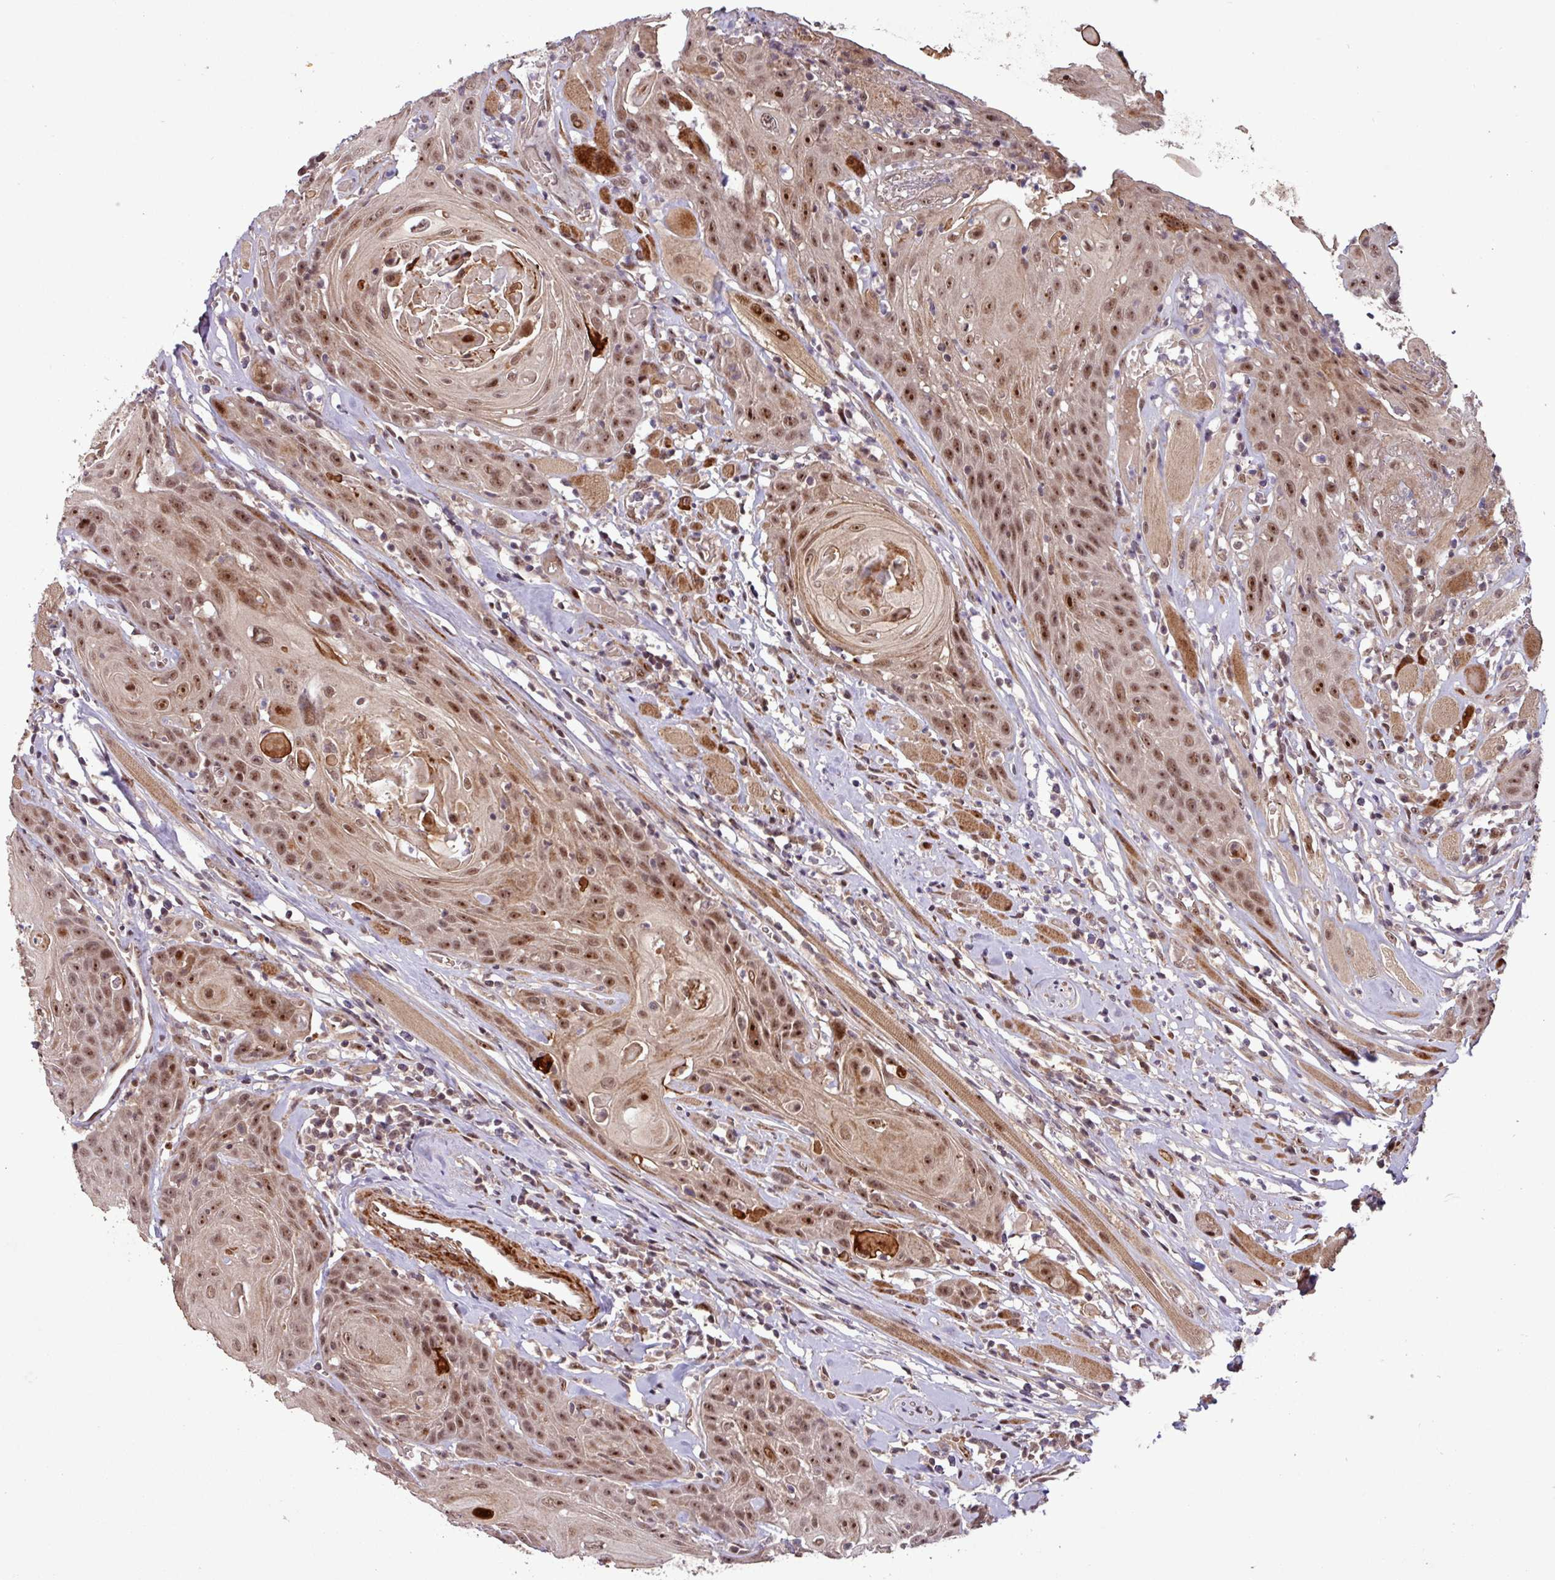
{"staining": {"intensity": "moderate", "quantity": ">75%", "location": "nuclear"}, "tissue": "head and neck cancer", "cell_type": "Tumor cells", "image_type": "cancer", "snomed": [{"axis": "morphology", "description": "Squamous cell carcinoma, NOS"}, {"axis": "topography", "description": "Head-Neck"}], "caption": "Tumor cells show medium levels of moderate nuclear staining in approximately >75% of cells in human squamous cell carcinoma (head and neck).", "gene": "SLC22A24", "patient": {"sex": "female", "age": 59}}